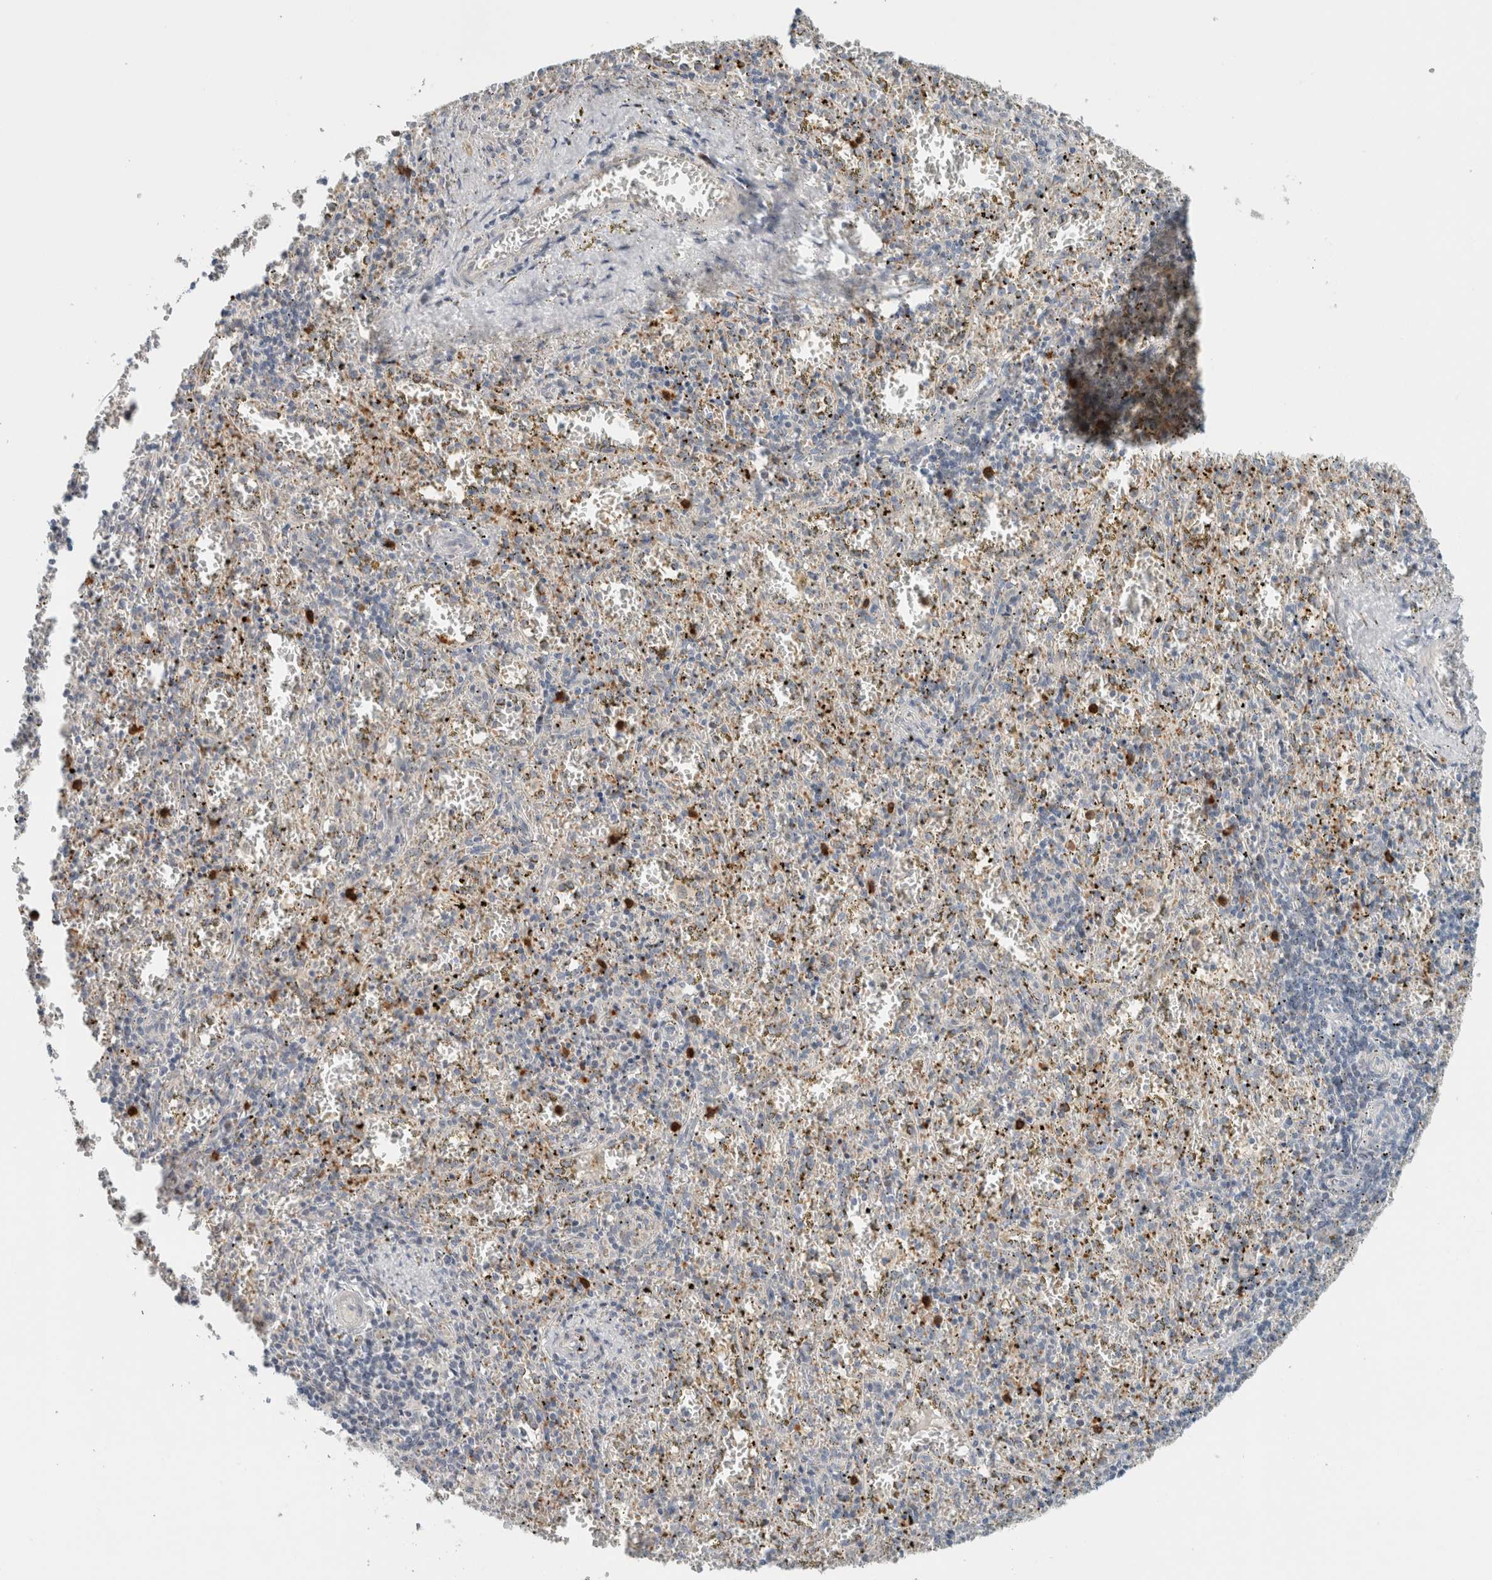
{"staining": {"intensity": "moderate", "quantity": "<25%", "location": "cytoplasmic/membranous"}, "tissue": "spleen", "cell_type": "Cells in red pulp", "image_type": "normal", "snomed": [{"axis": "morphology", "description": "Normal tissue, NOS"}, {"axis": "topography", "description": "Spleen"}], "caption": "Benign spleen was stained to show a protein in brown. There is low levels of moderate cytoplasmic/membranous staining in about <25% of cells in red pulp. (Brightfield microscopy of DAB IHC at high magnification).", "gene": "CRAT", "patient": {"sex": "male", "age": 11}}